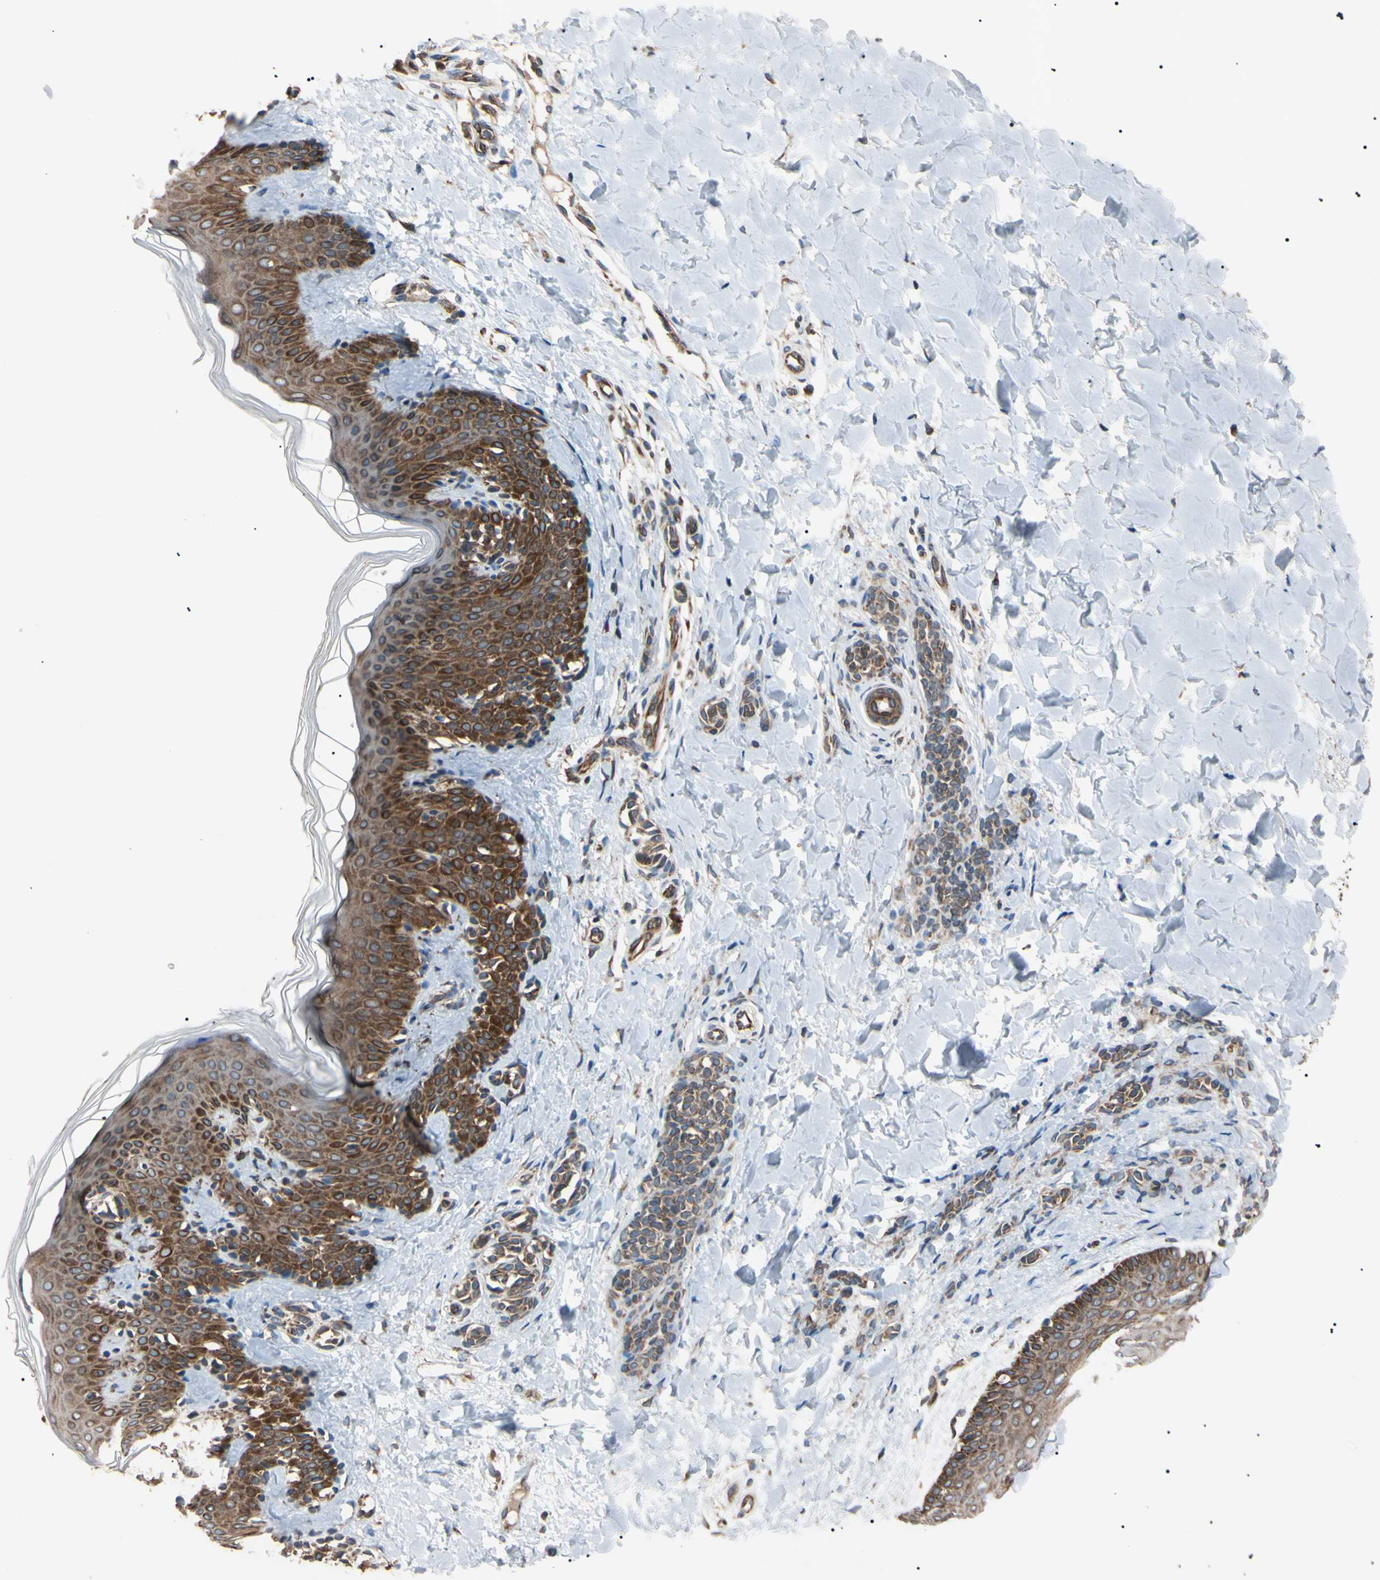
{"staining": {"intensity": "moderate", "quantity": "25%-75%", "location": "cytoplasmic/membranous"}, "tissue": "skin", "cell_type": "Fibroblasts", "image_type": "normal", "snomed": [{"axis": "morphology", "description": "Normal tissue, NOS"}, {"axis": "topography", "description": "Skin"}], "caption": "Immunohistochemistry staining of benign skin, which demonstrates medium levels of moderate cytoplasmic/membranous staining in about 25%-75% of fibroblasts indicating moderate cytoplasmic/membranous protein positivity. The staining was performed using DAB (brown) for protein detection and nuclei were counterstained in hematoxylin (blue).", "gene": "VAPA", "patient": {"sex": "male", "age": 16}}